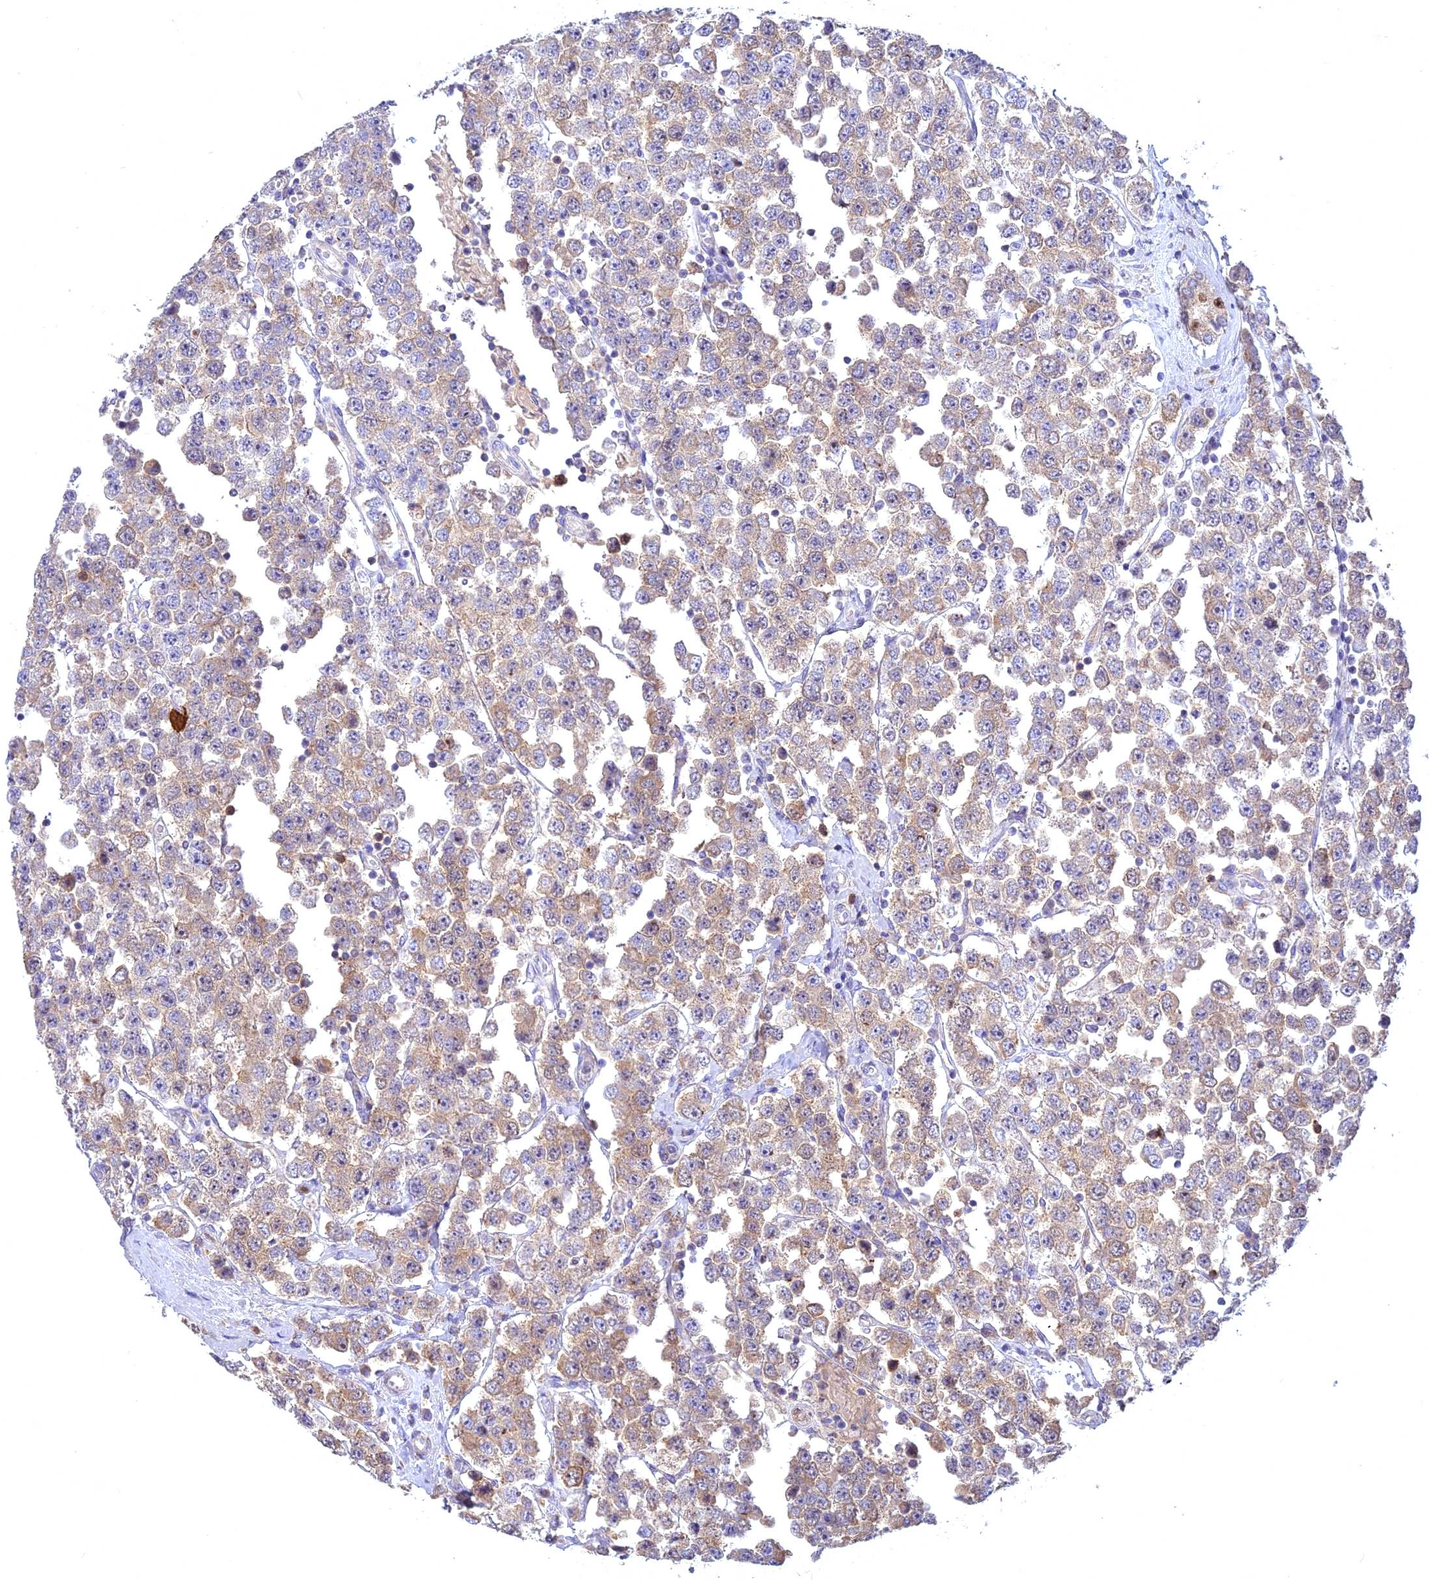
{"staining": {"intensity": "moderate", "quantity": "25%-75%", "location": "nuclear"}, "tissue": "testis cancer", "cell_type": "Tumor cells", "image_type": "cancer", "snomed": [{"axis": "morphology", "description": "Seminoma, NOS"}, {"axis": "topography", "description": "Testis"}], "caption": "A micrograph of human testis seminoma stained for a protein shows moderate nuclear brown staining in tumor cells.", "gene": "CENPV", "patient": {"sex": "male", "age": 28}}